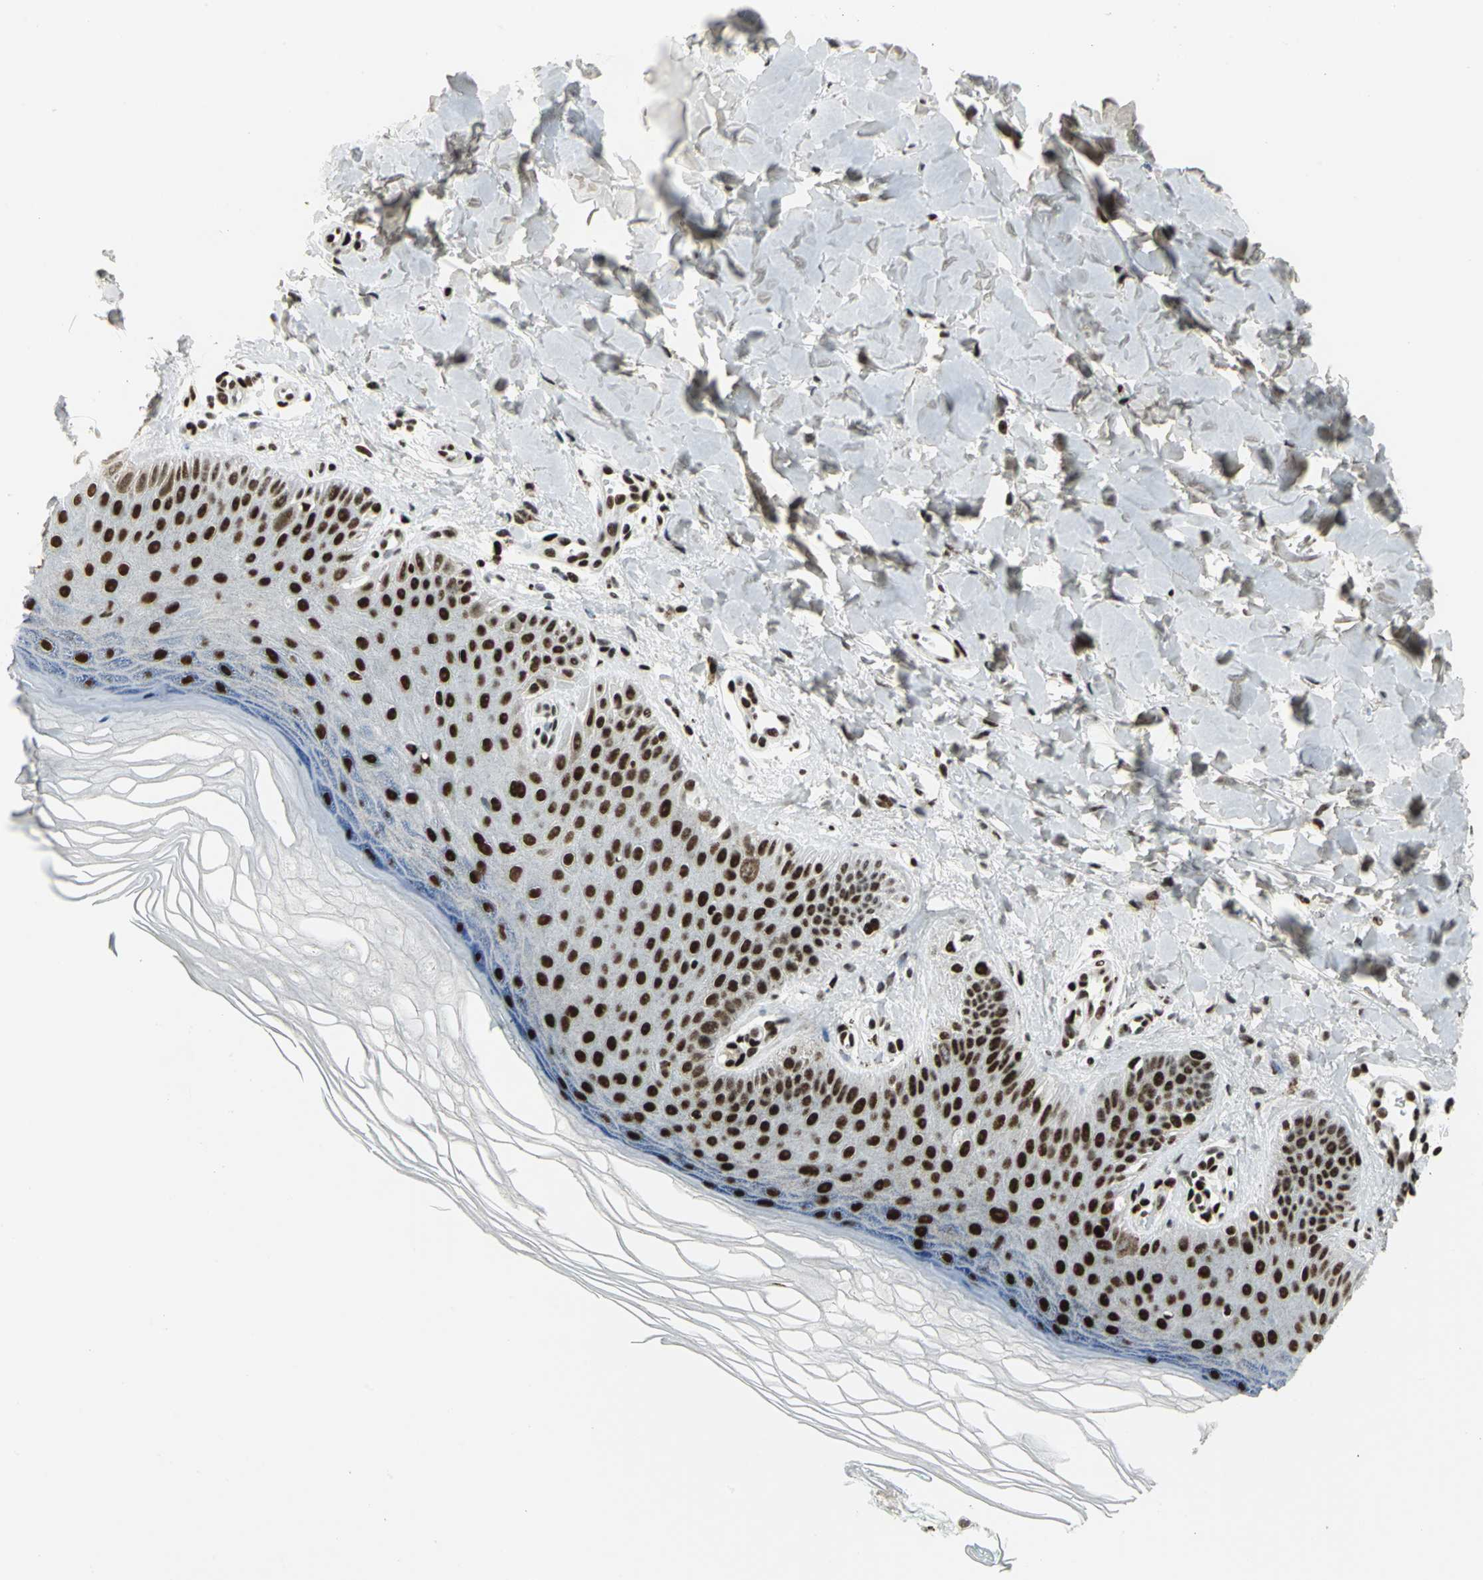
{"staining": {"intensity": "moderate", "quantity": ">75%", "location": "nuclear"}, "tissue": "skin", "cell_type": "Fibroblasts", "image_type": "normal", "snomed": [{"axis": "morphology", "description": "Normal tissue, NOS"}, {"axis": "topography", "description": "Skin"}], "caption": "Immunohistochemical staining of benign skin exhibits >75% levels of moderate nuclear protein staining in about >75% of fibroblasts. The staining was performed using DAB, with brown indicating positive protein expression. Nuclei are stained blue with hematoxylin.", "gene": "SMARCA4", "patient": {"sex": "male", "age": 26}}